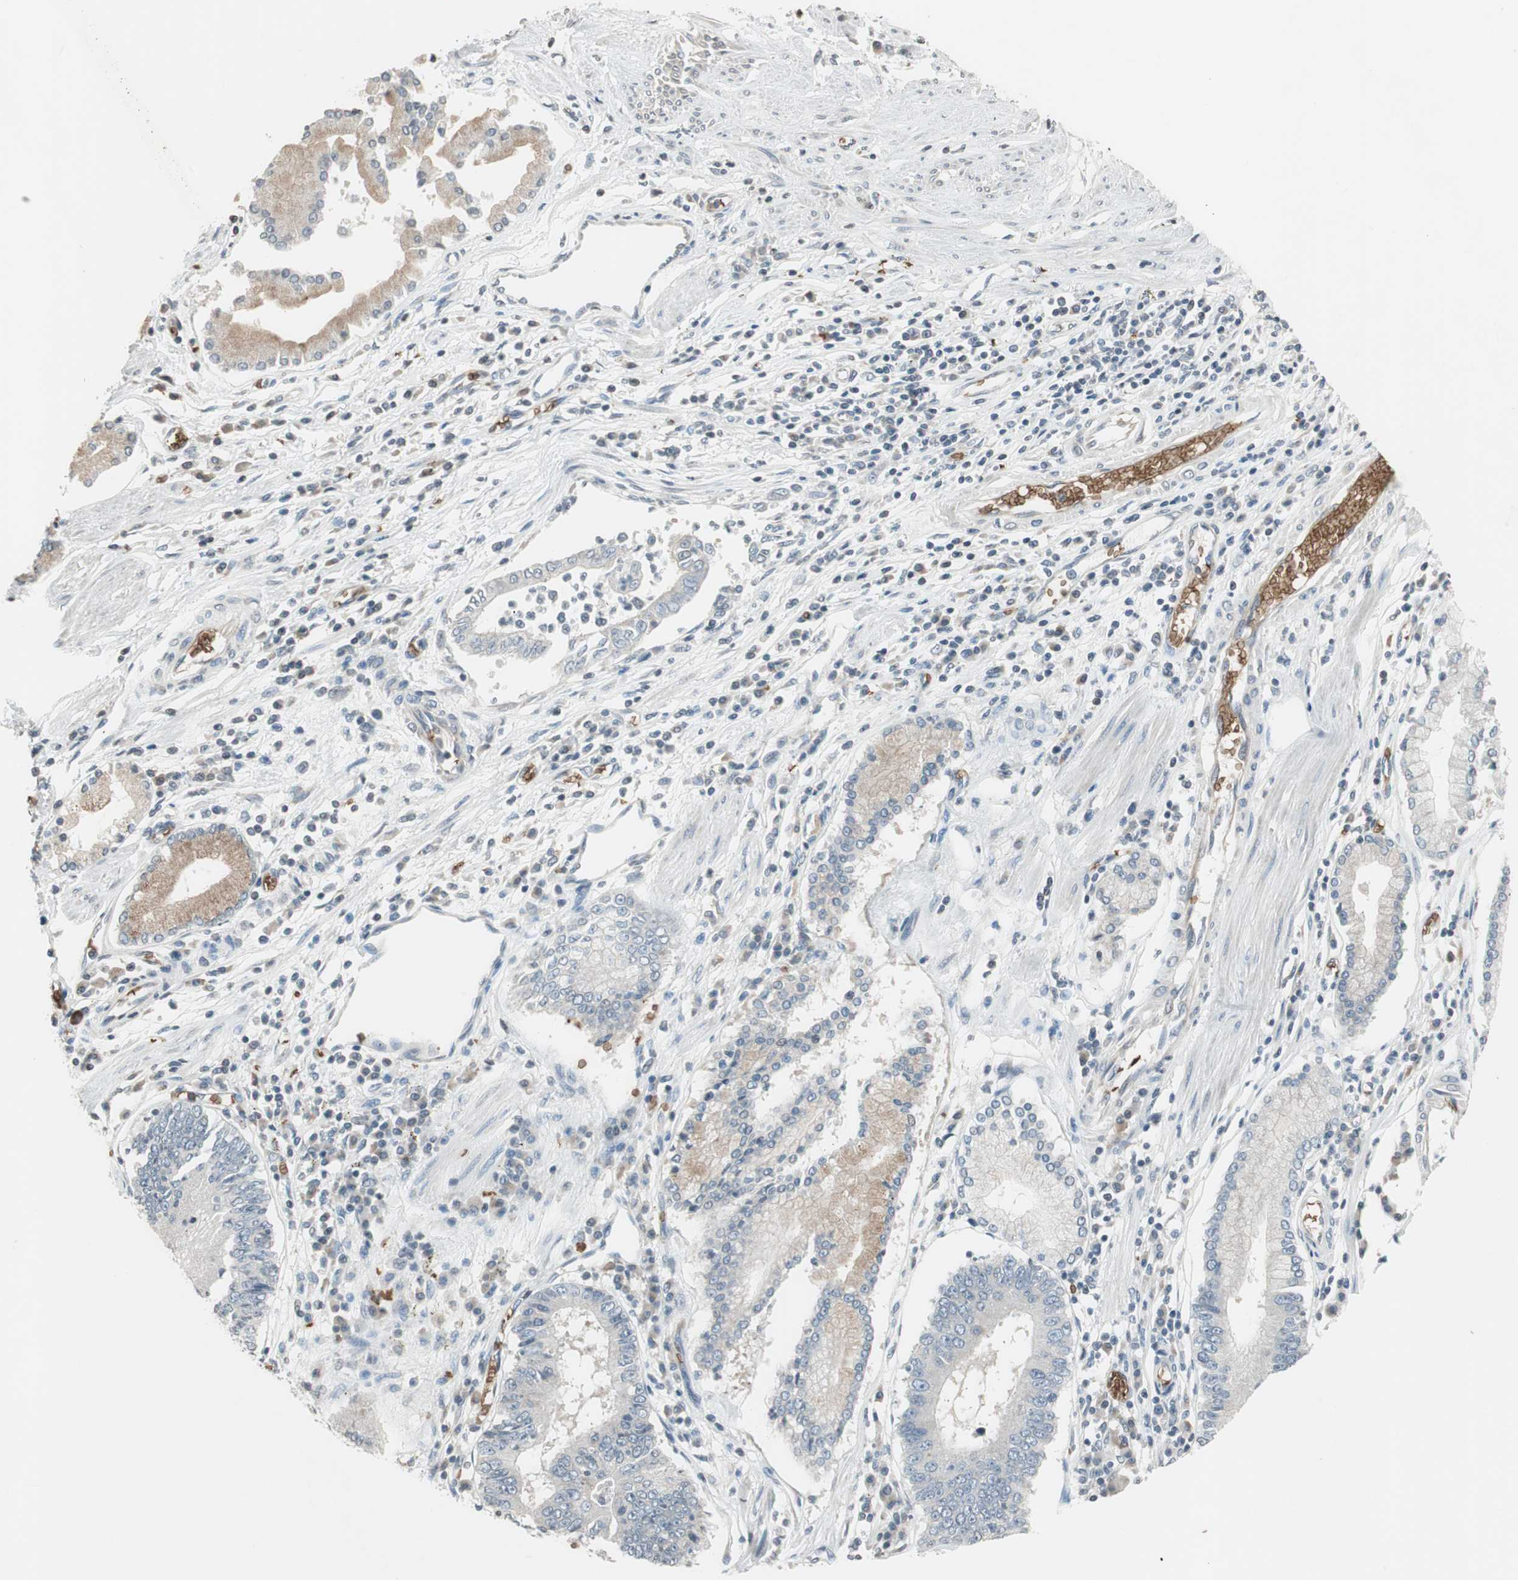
{"staining": {"intensity": "negative", "quantity": "none", "location": "none"}, "tissue": "stomach cancer", "cell_type": "Tumor cells", "image_type": "cancer", "snomed": [{"axis": "morphology", "description": "Adenocarcinoma, NOS"}, {"axis": "topography", "description": "Stomach"}], "caption": "Adenocarcinoma (stomach) stained for a protein using immunohistochemistry exhibits no staining tumor cells.", "gene": "GYPC", "patient": {"sex": "male", "age": 59}}